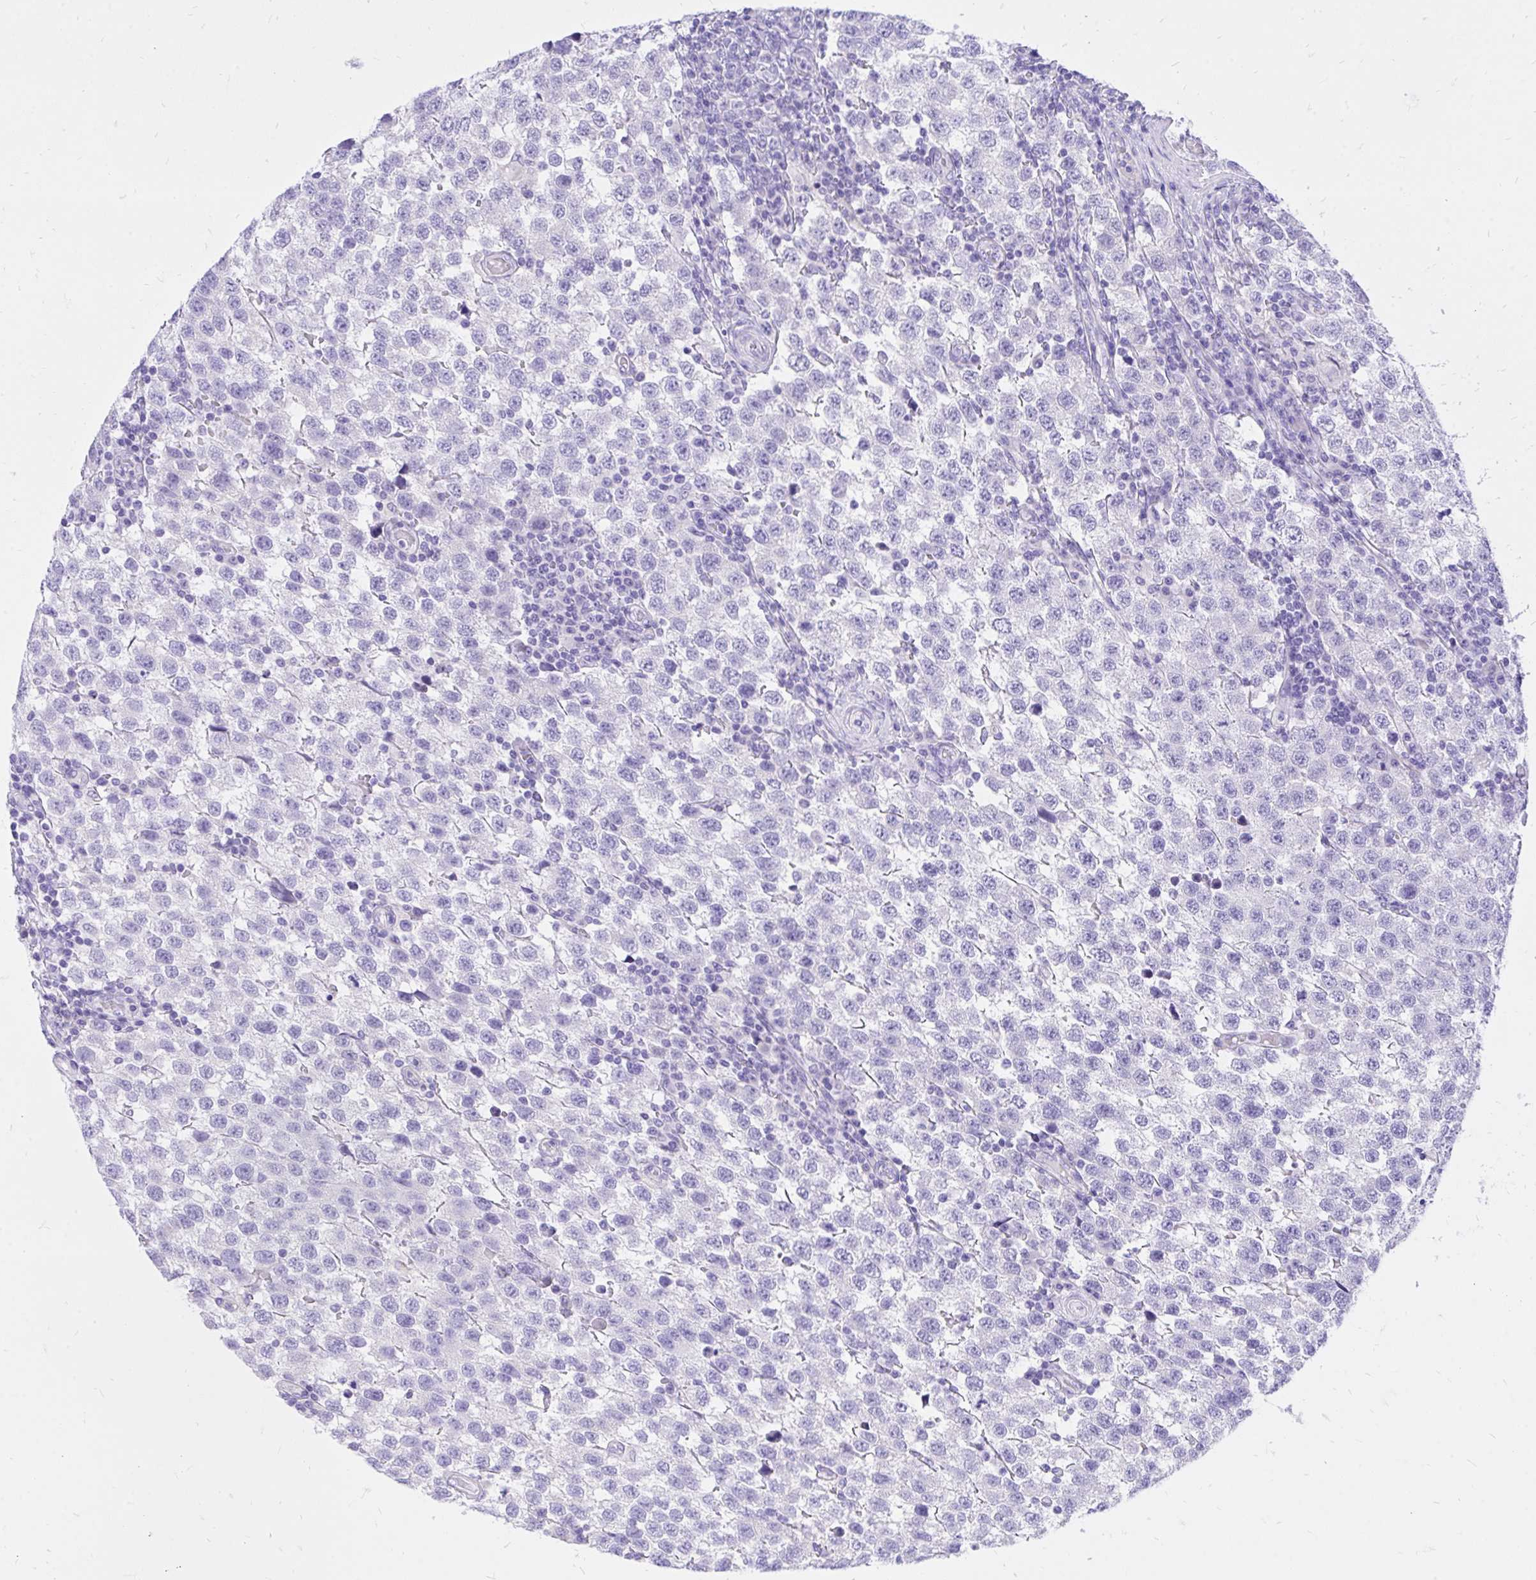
{"staining": {"intensity": "negative", "quantity": "none", "location": "none"}, "tissue": "testis cancer", "cell_type": "Tumor cells", "image_type": "cancer", "snomed": [{"axis": "morphology", "description": "Seminoma, NOS"}, {"axis": "topography", "description": "Testis"}], "caption": "Immunohistochemical staining of human testis cancer demonstrates no significant positivity in tumor cells.", "gene": "MON1A", "patient": {"sex": "male", "age": 34}}